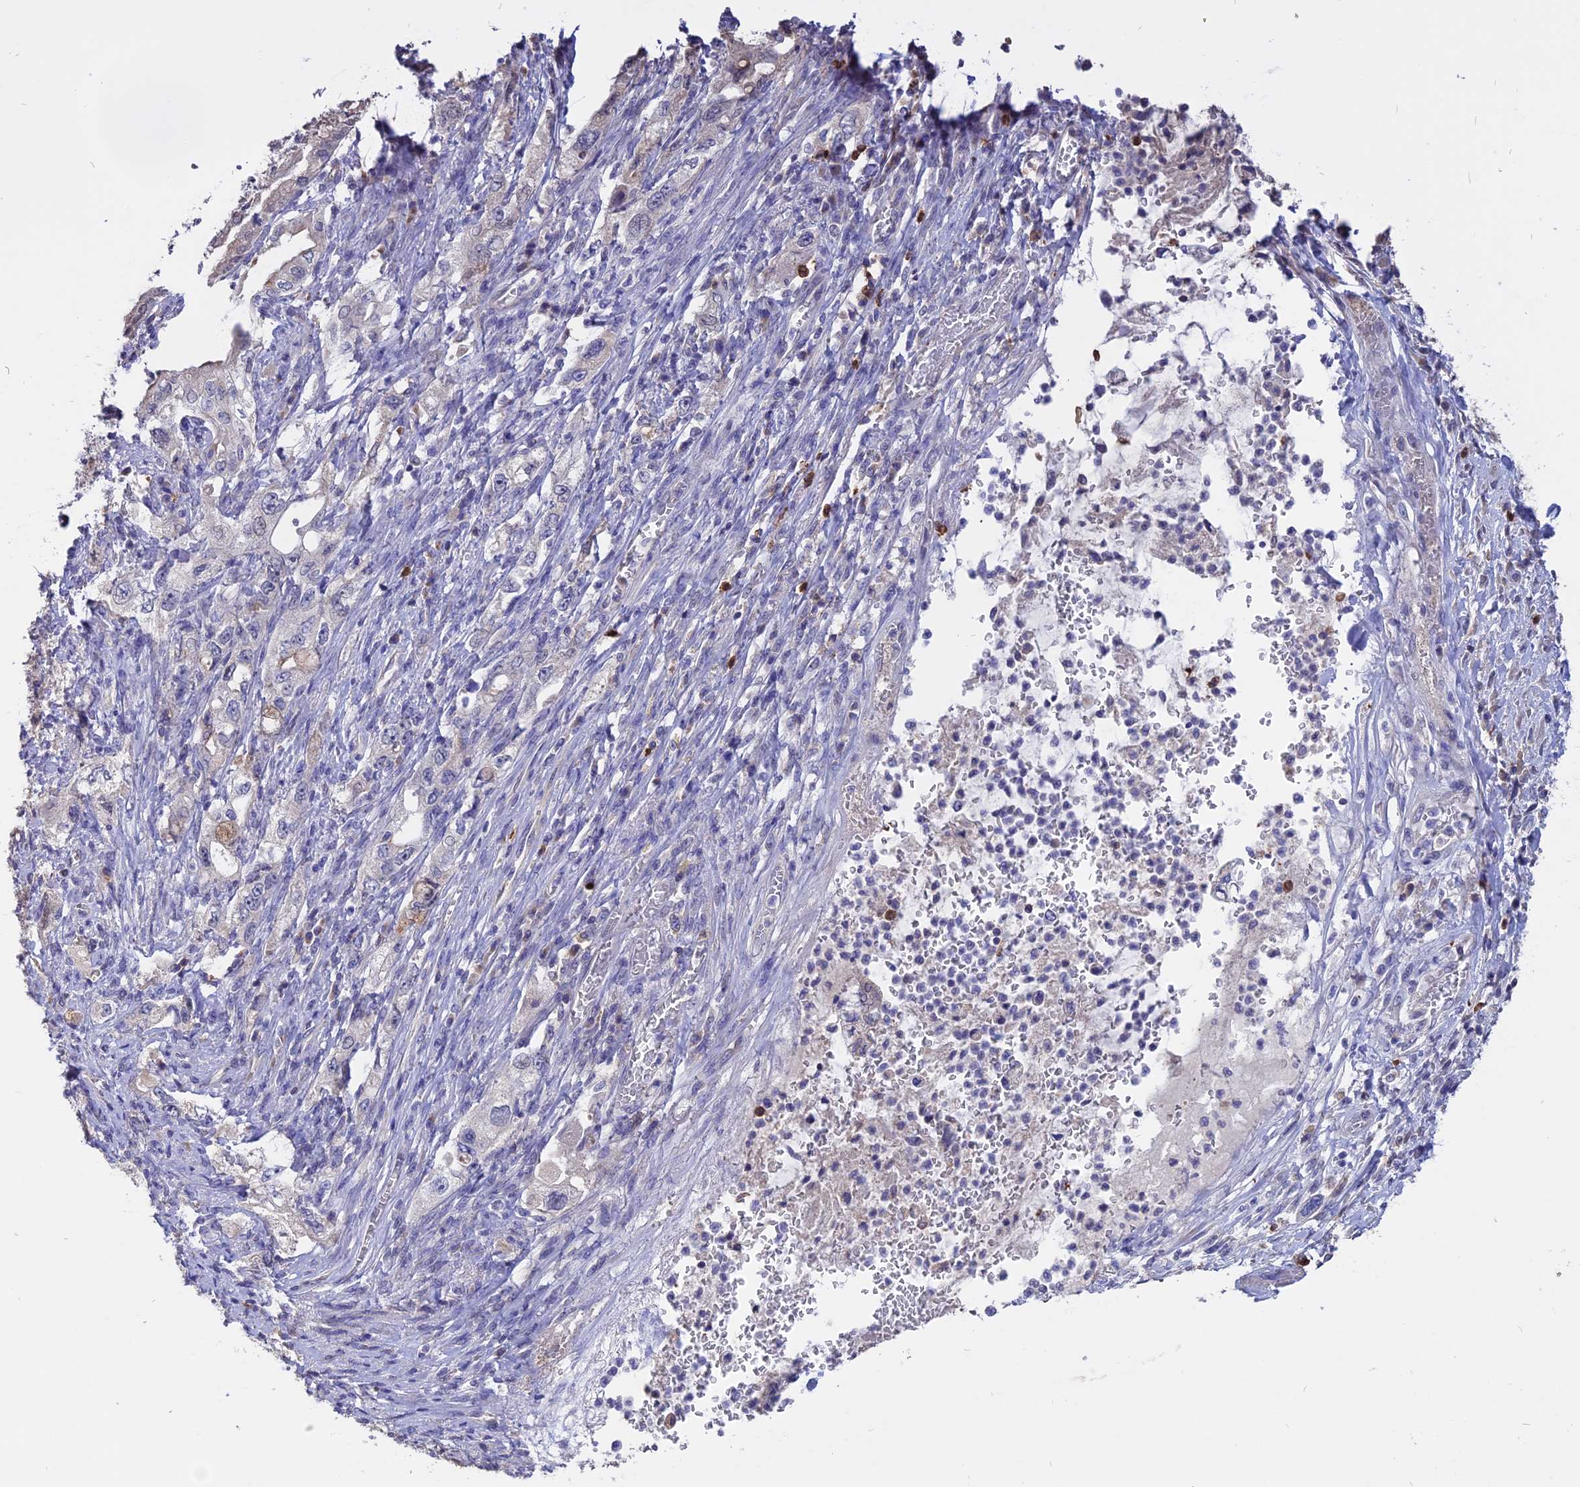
{"staining": {"intensity": "negative", "quantity": "none", "location": "none"}, "tissue": "pancreatic cancer", "cell_type": "Tumor cells", "image_type": "cancer", "snomed": [{"axis": "morphology", "description": "Adenocarcinoma, NOS"}, {"axis": "topography", "description": "Pancreas"}], "caption": "Tumor cells show no significant positivity in pancreatic adenocarcinoma. (DAB (3,3'-diaminobenzidine) immunohistochemistry (IHC) with hematoxylin counter stain).", "gene": "CARMIL2", "patient": {"sex": "female", "age": 73}}